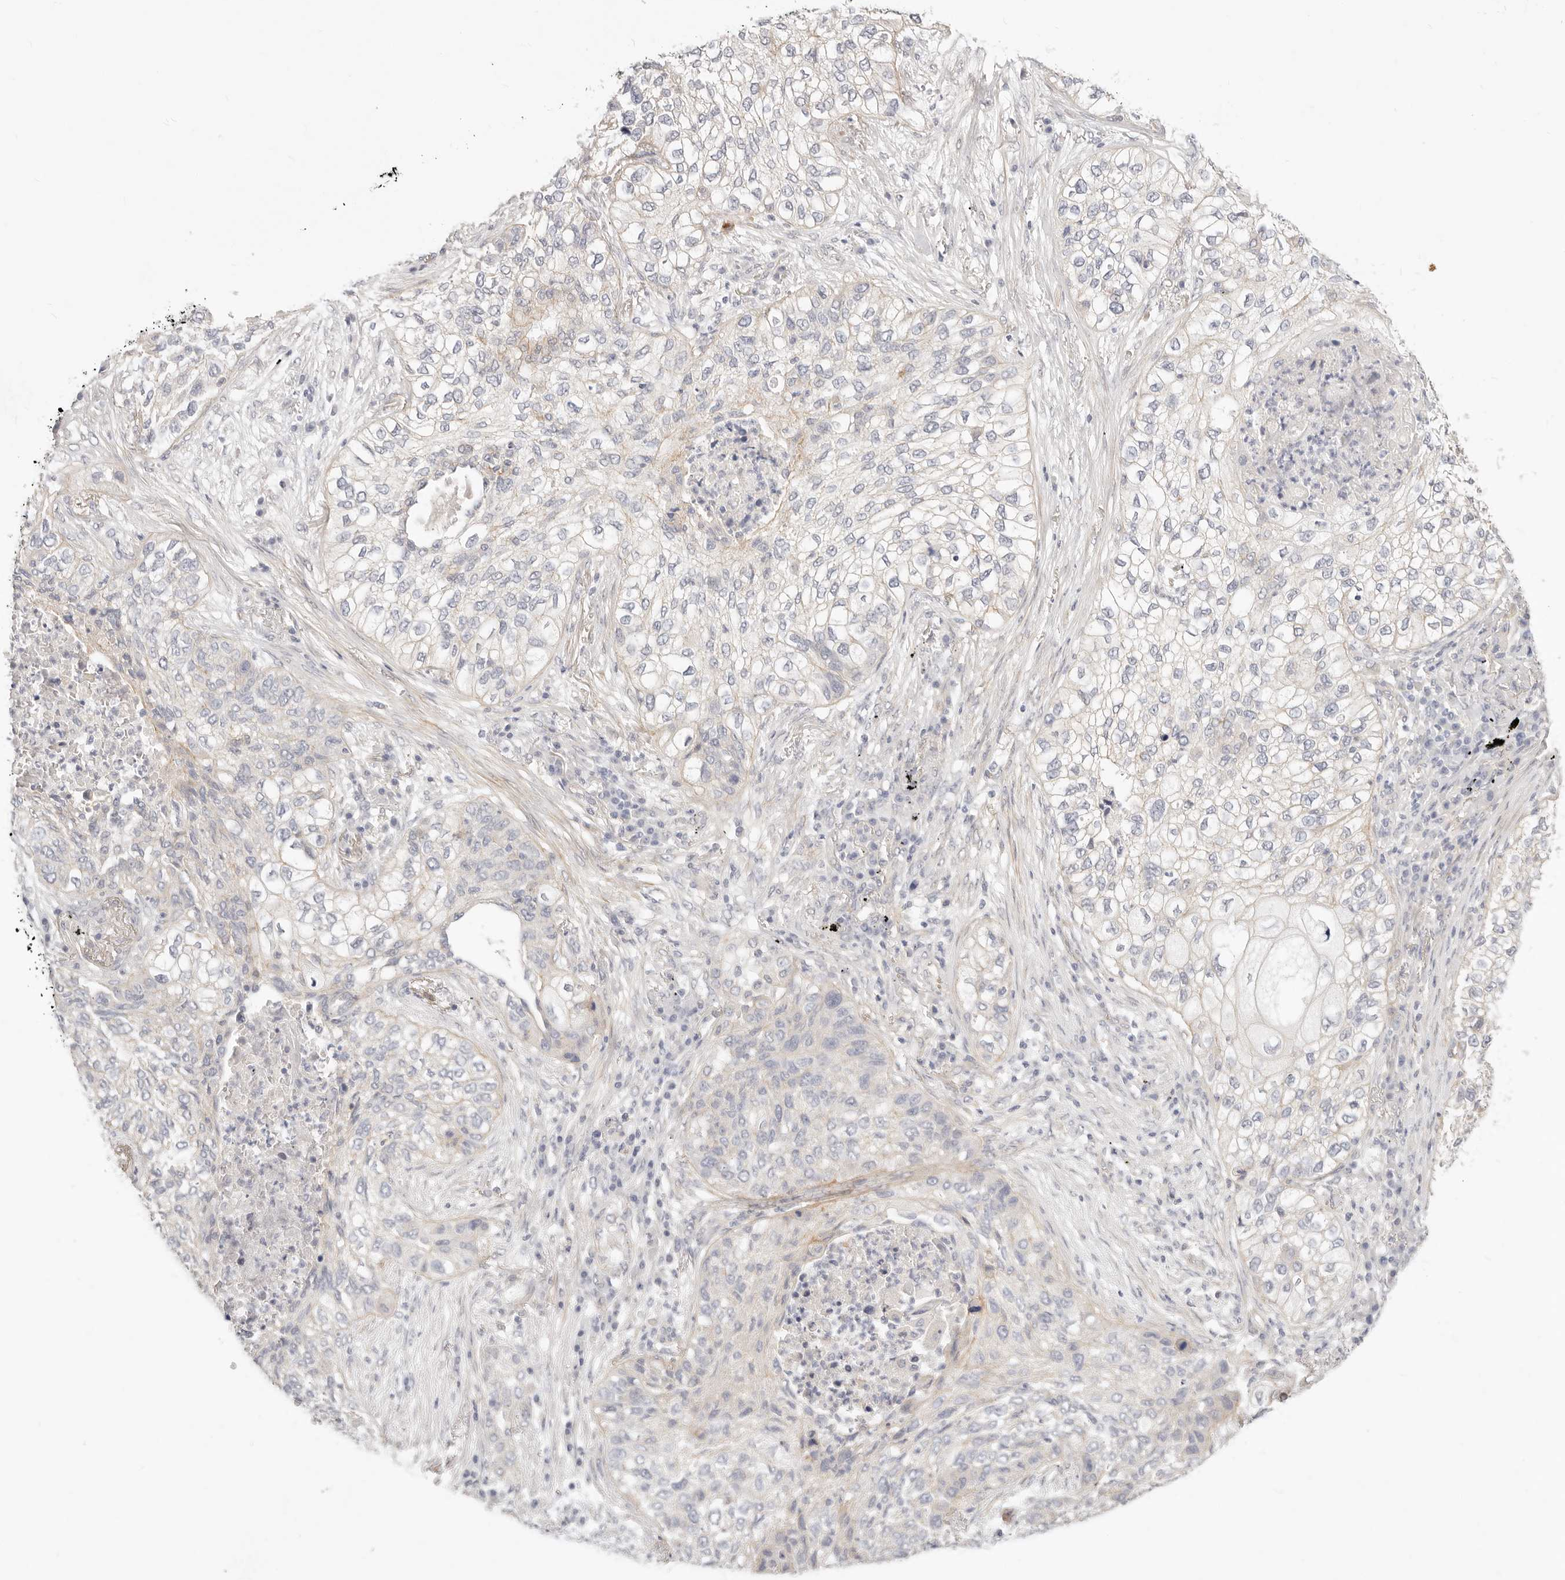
{"staining": {"intensity": "weak", "quantity": "<25%", "location": "cytoplasmic/membranous"}, "tissue": "lung cancer", "cell_type": "Tumor cells", "image_type": "cancer", "snomed": [{"axis": "morphology", "description": "Squamous cell carcinoma, NOS"}, {"axis": "topography", "description": "Lung"}], "caption": "Tumor cells show no significant positivity in lung cancer. (Immunohistochemistry (ihc), brightfield microscopy, high magnification).", "gene": "UBXN10", "patient": {"sex": "female", "age": 63}}